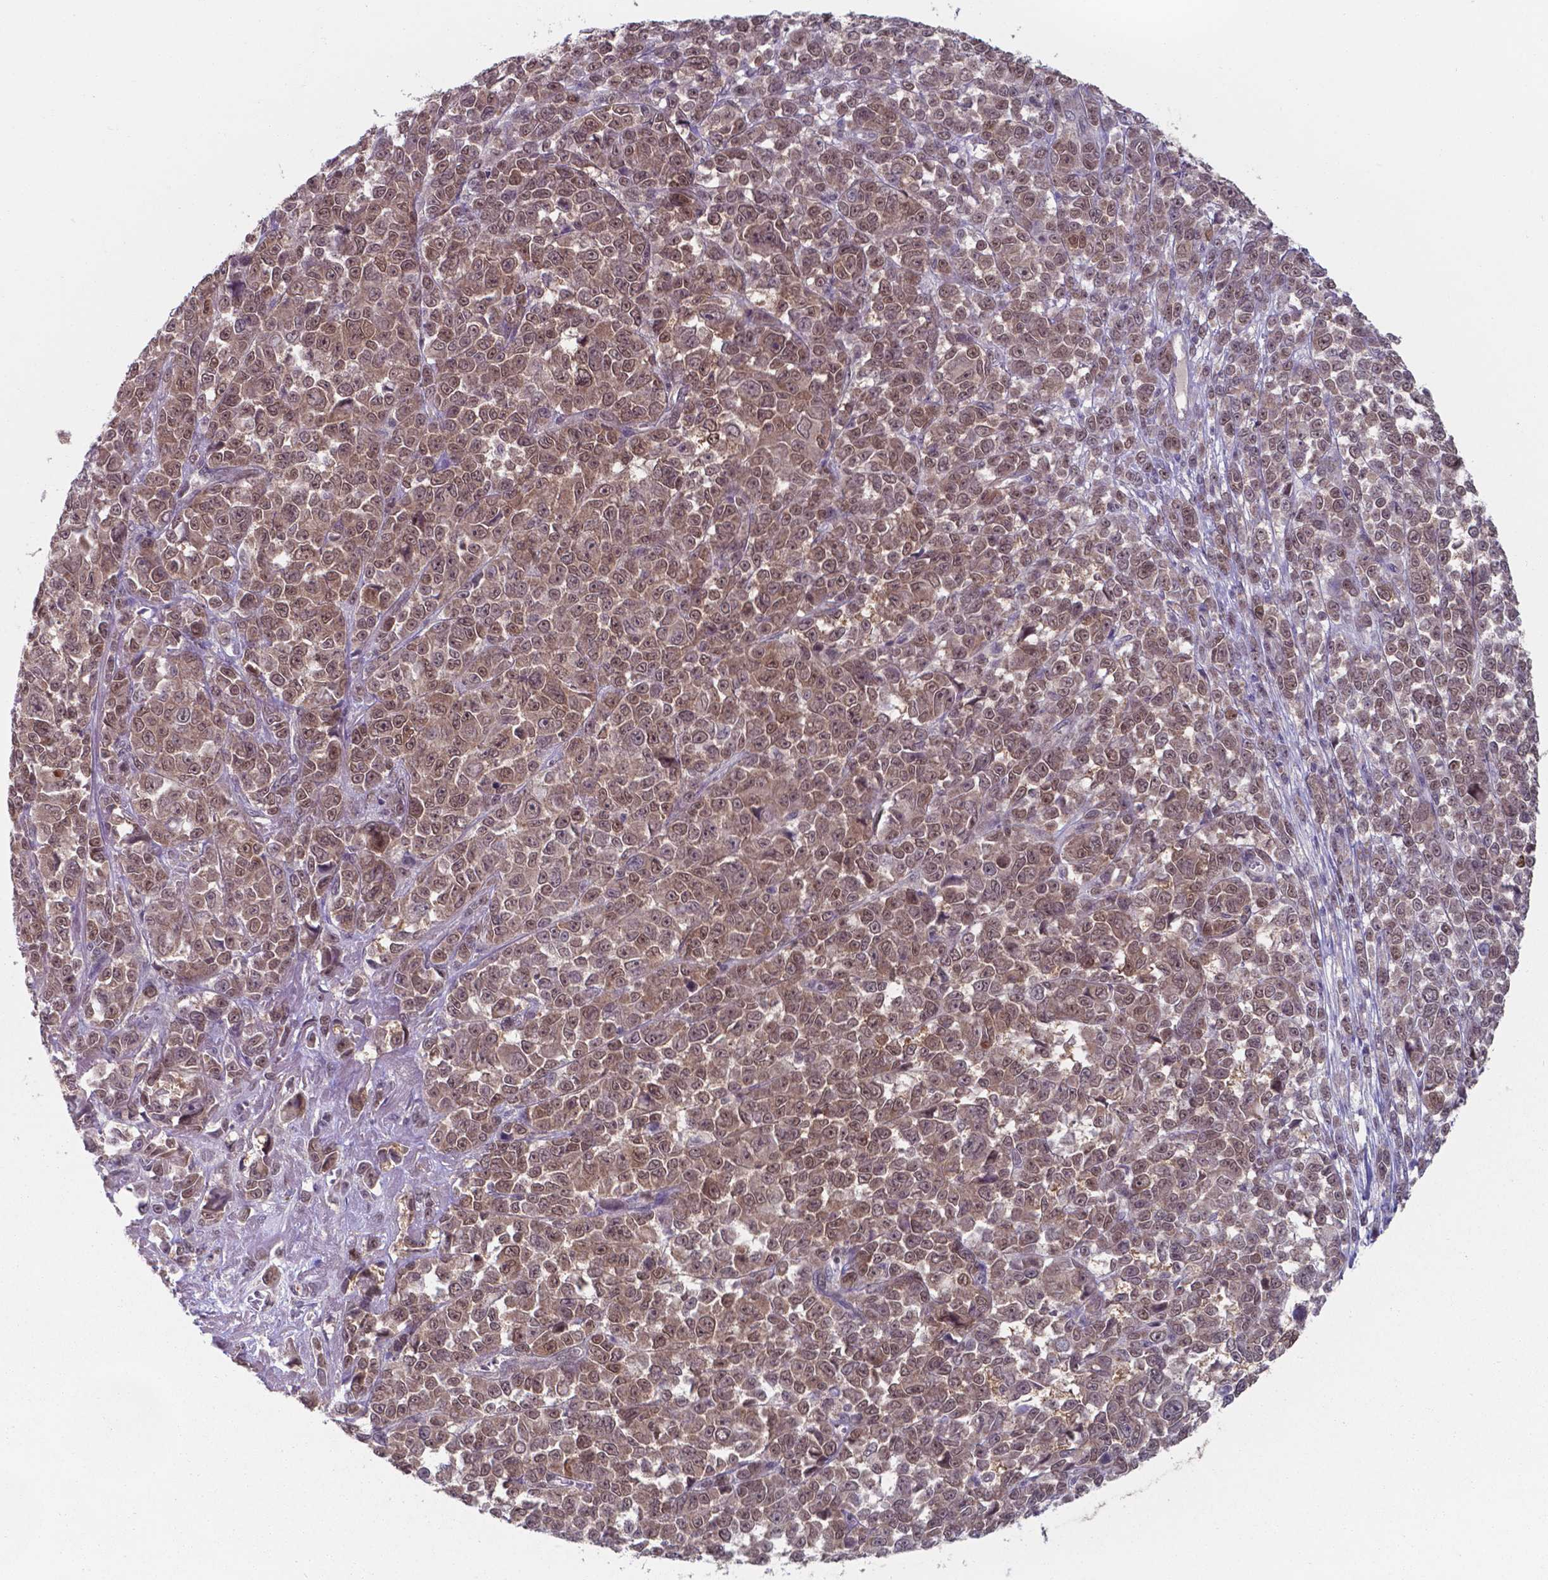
{"staining": {"intensity": "moderate", "quantity": ">75%", "location": "nuclear"}, "tissue": "melanoma", "cell_type": "Tumor cells", "image_type": "cancer", "snomed": [{"axis": "morphology", "description": "Malignant melanoma, NOS"}, {"axis": "topography", "description": "Skin"}], "caption": "Immunohistochemical staining of malignant melanoma shows moderate nuclear protein positivity in approximately >75% of tumor cells. Immunohistochemistry (ihc) stains the protein of interest in brown and the nuclei are stained blue.", "gene": "UBE2E2", "patient": {"sex": "female", "age": 95}}